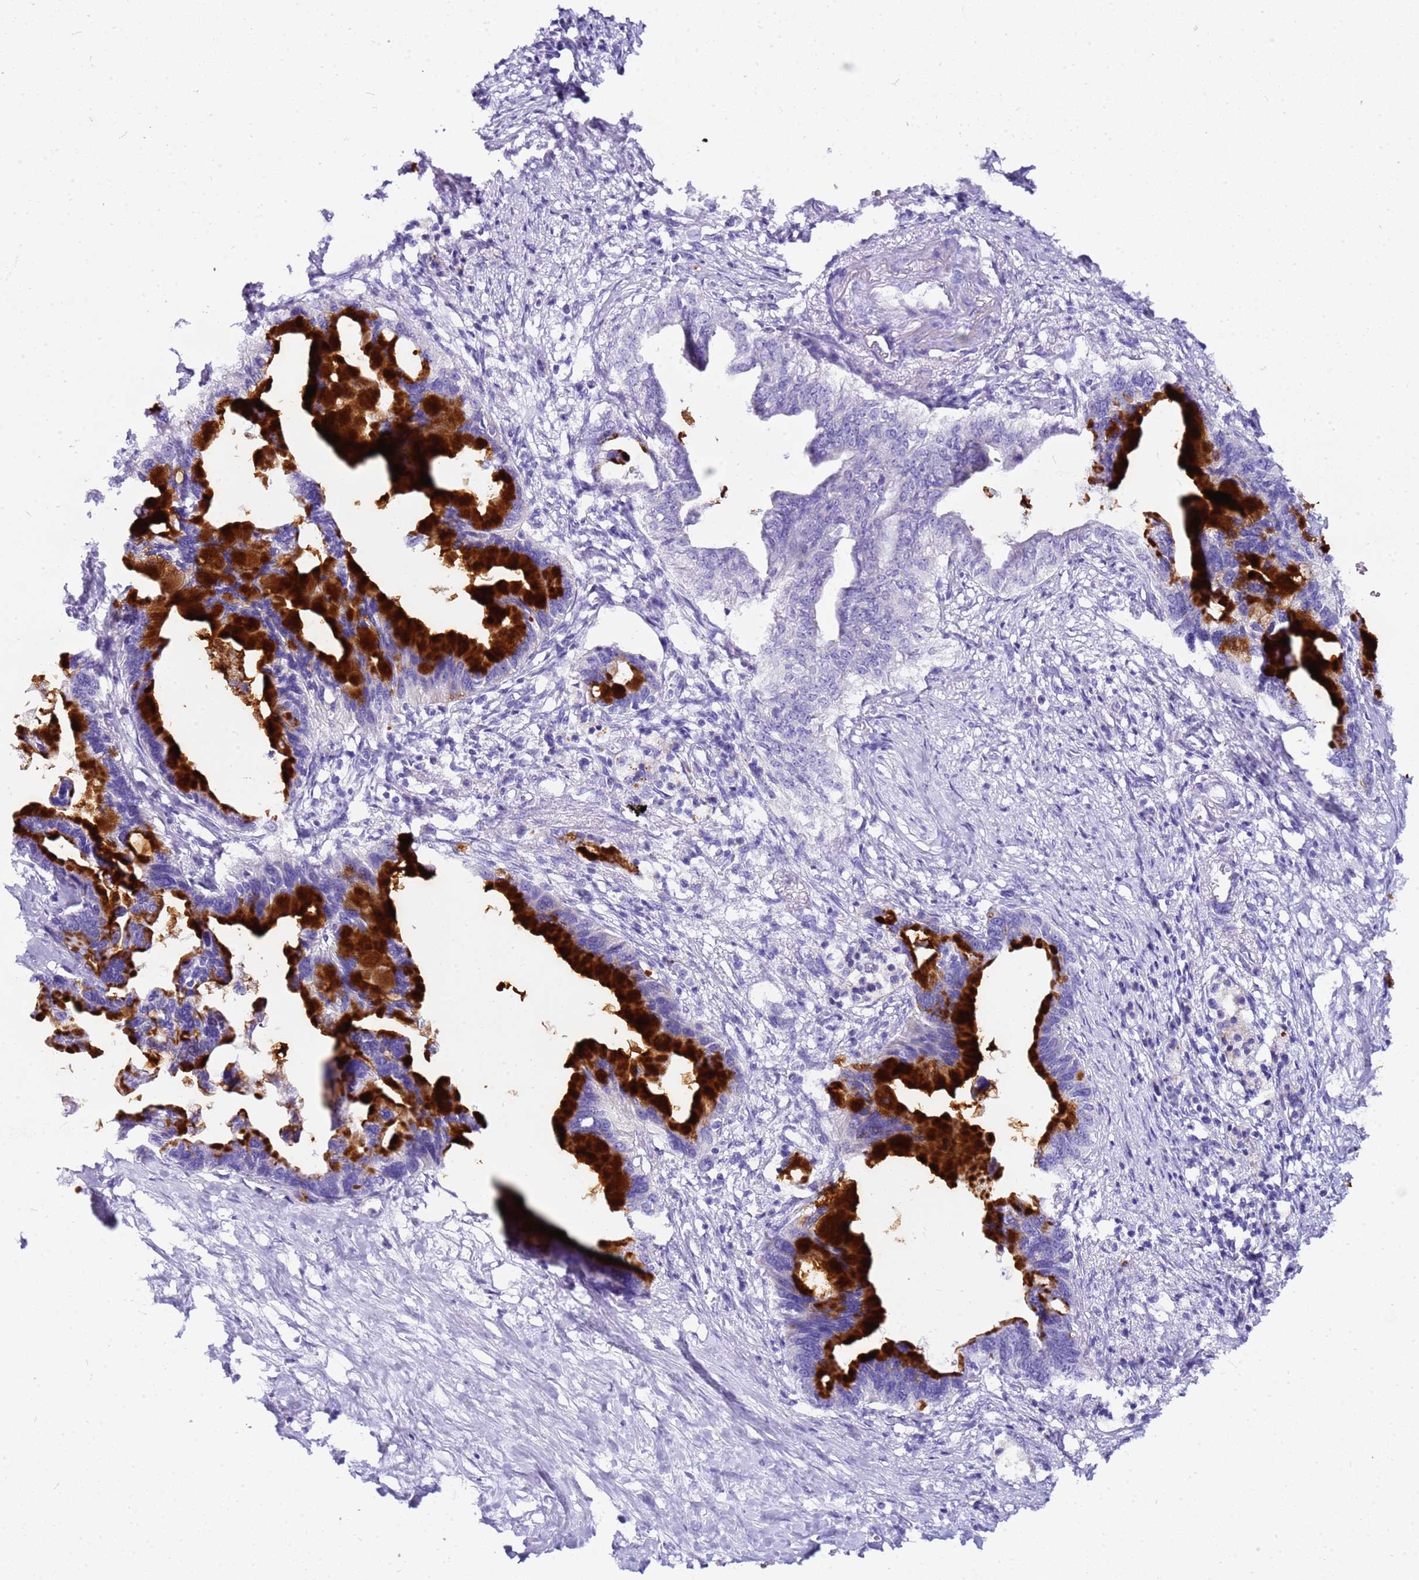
{"staining": {"intensity": "strong", "quantity": "25%-75%", "location": "cytoplasmic/membranous"}, "tissue": "pancreatic cancer", "cell_type": "Tumor cells", "image_type": "cancer", "snomed": [{"axis": "morphology", "description": "Adenocarcinoma, NOS"}, {"axis": "topography", "description": "Pancreas"}], "caption": "A brown stain labels strong cytoplasmic/membranous positivity of a protein in human adenocarcinoma (pancreatic) tumor cells.", "gene": "DCDC2B", "patient": {"sex": "female", "age": 83}}